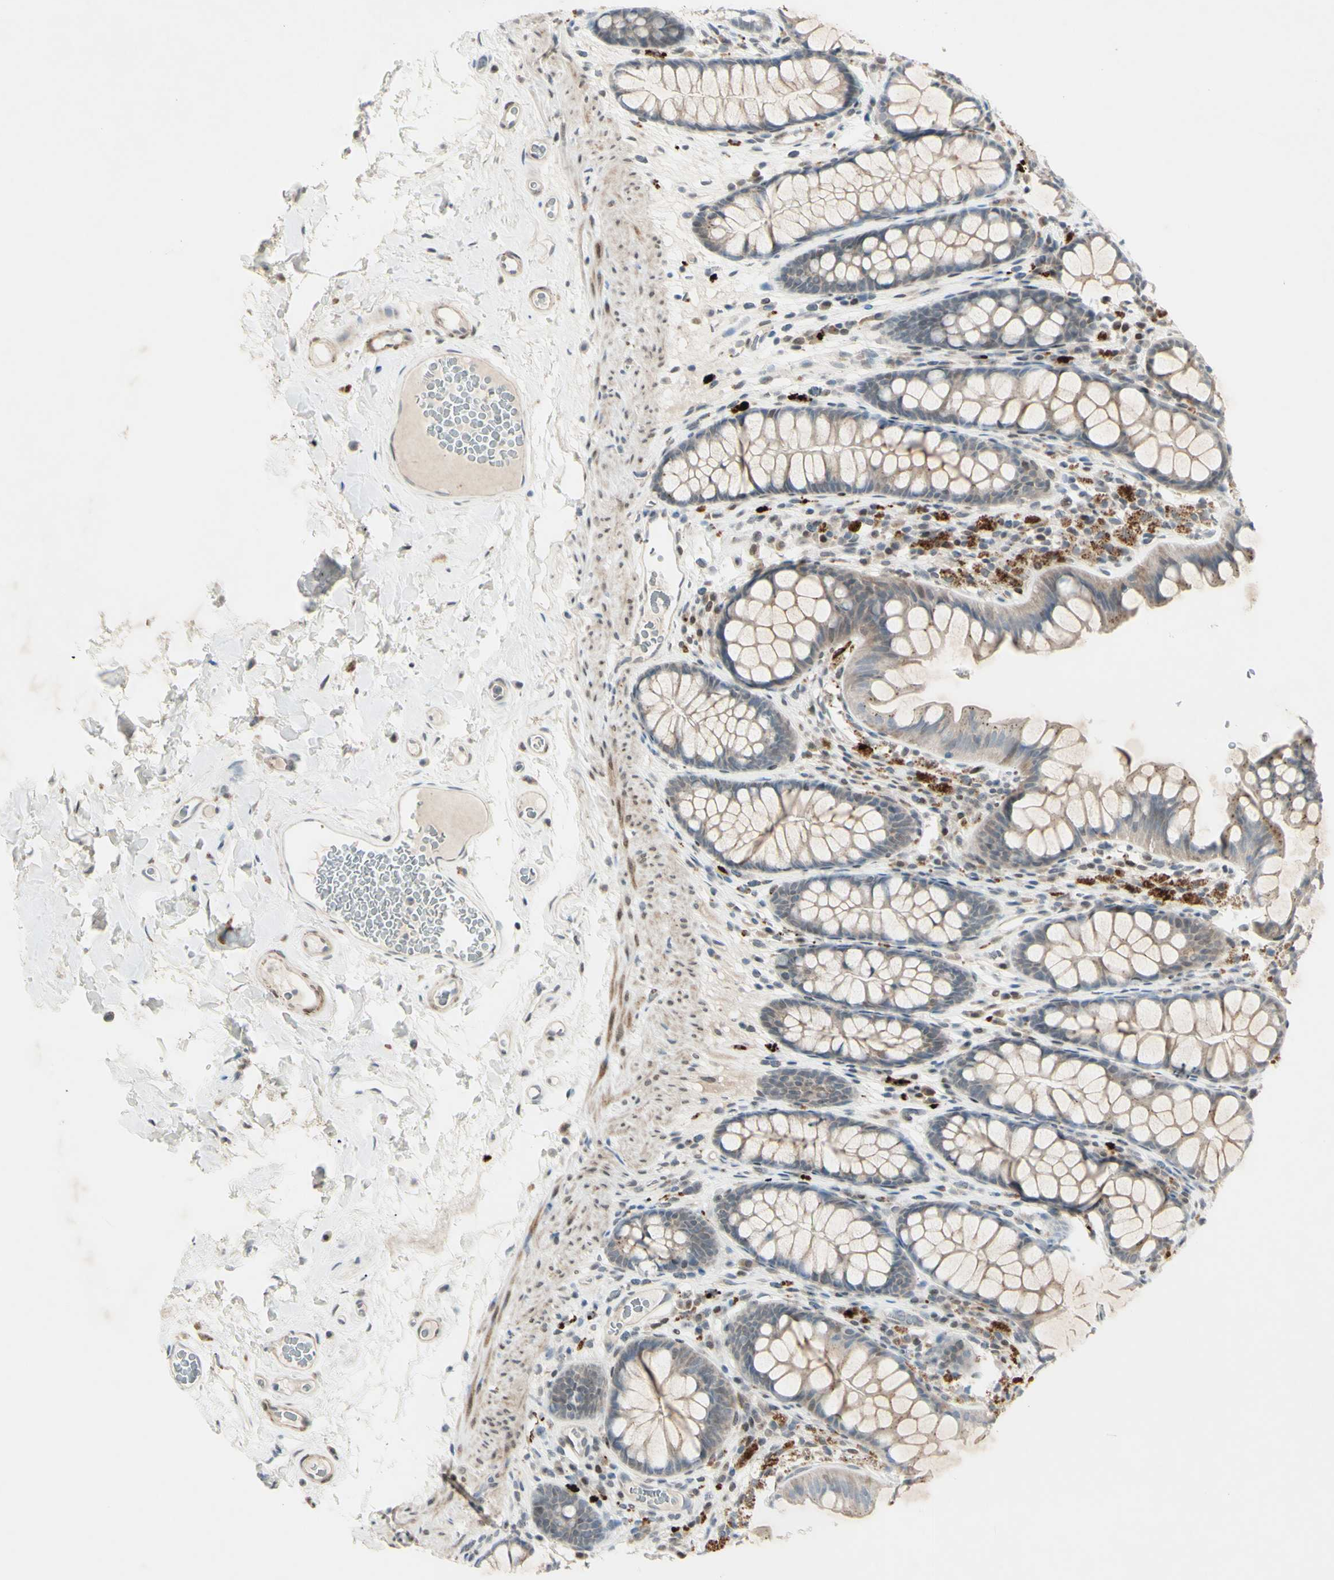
{"staining": {"intensity": "moderate", "quantity": "25%-75%", "location": "cytoplasmic/membranous"}, "tissue": "colon", "cell_type": "Endothelial cells", "image_type": "normal", "snomed": [{"axis": "morphology", "description": "Normal tissue, NOS"}, {"axis": "topography", "description": "Colon"}], "caption": "Immunohistochemistry histopathology image of normal human colon stained for a protein (brown), which reveals medium levels of moderate cytoplasmic/membranous staining in approximately 25%-75% of endothelial cells.", "gene": "FGFR2", "patient": {"sex": "female", "age": 55}}